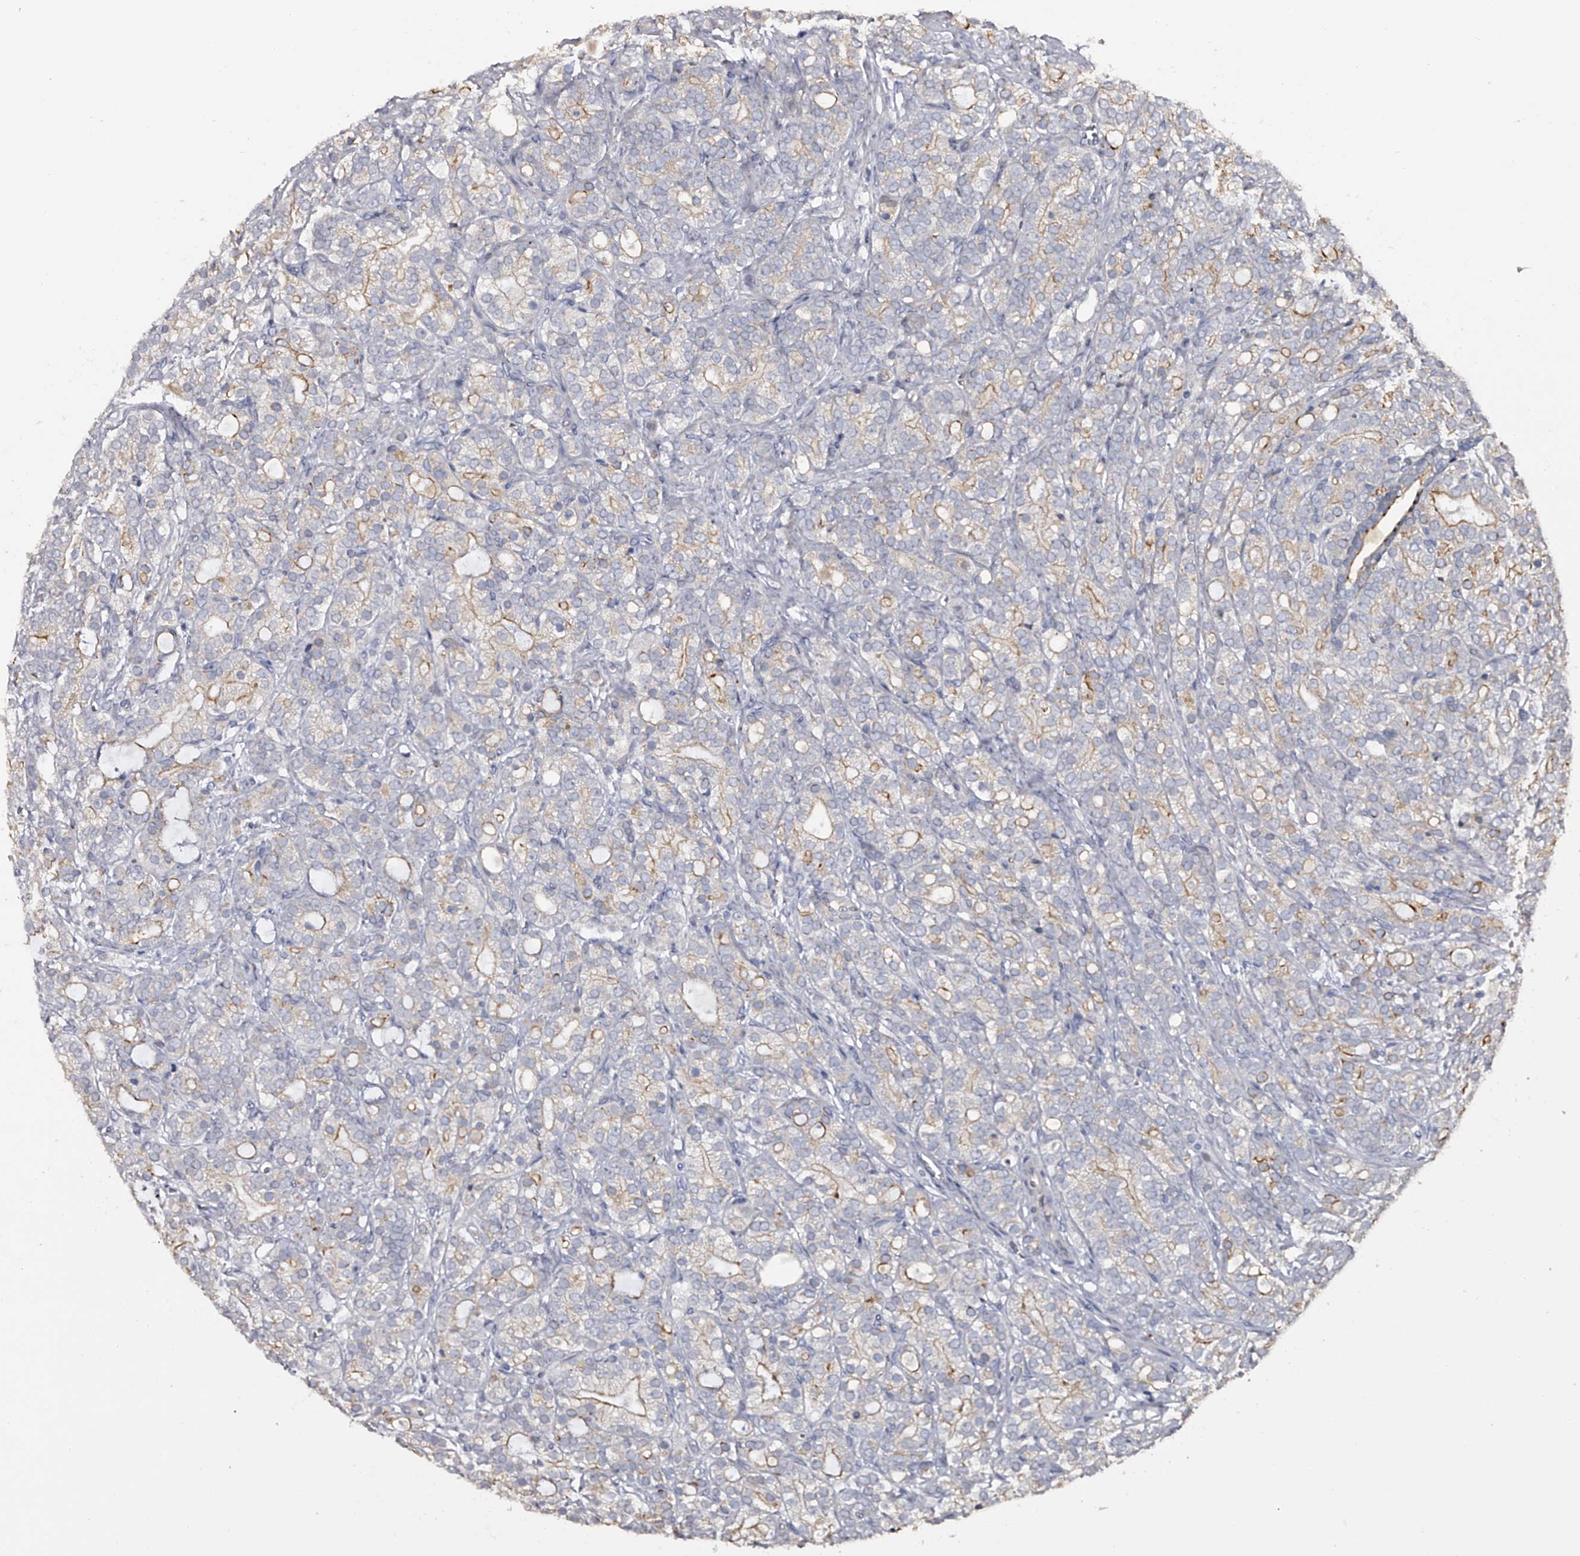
{"staining": {"intensity": "weak", "quantity": "<25%", "location": "cytoplasmic/membranous"}, "tissue": "prostate cancer", "cell_type": "Tumor cells", "image_type": "cancer", "snomed": [{"axis": "morphology", "description": "Adenocarcinoma, High grade"}, {"axis": "topography", "description": "Prostate"}], "caption": "Prostate cancer (adenocarcinoma (high-grade)) was stained to show a protein in brown. There is no significant staining in tumor cells.", "gene": "MDN1", "patient": {"sex": "male", "age": 57}}